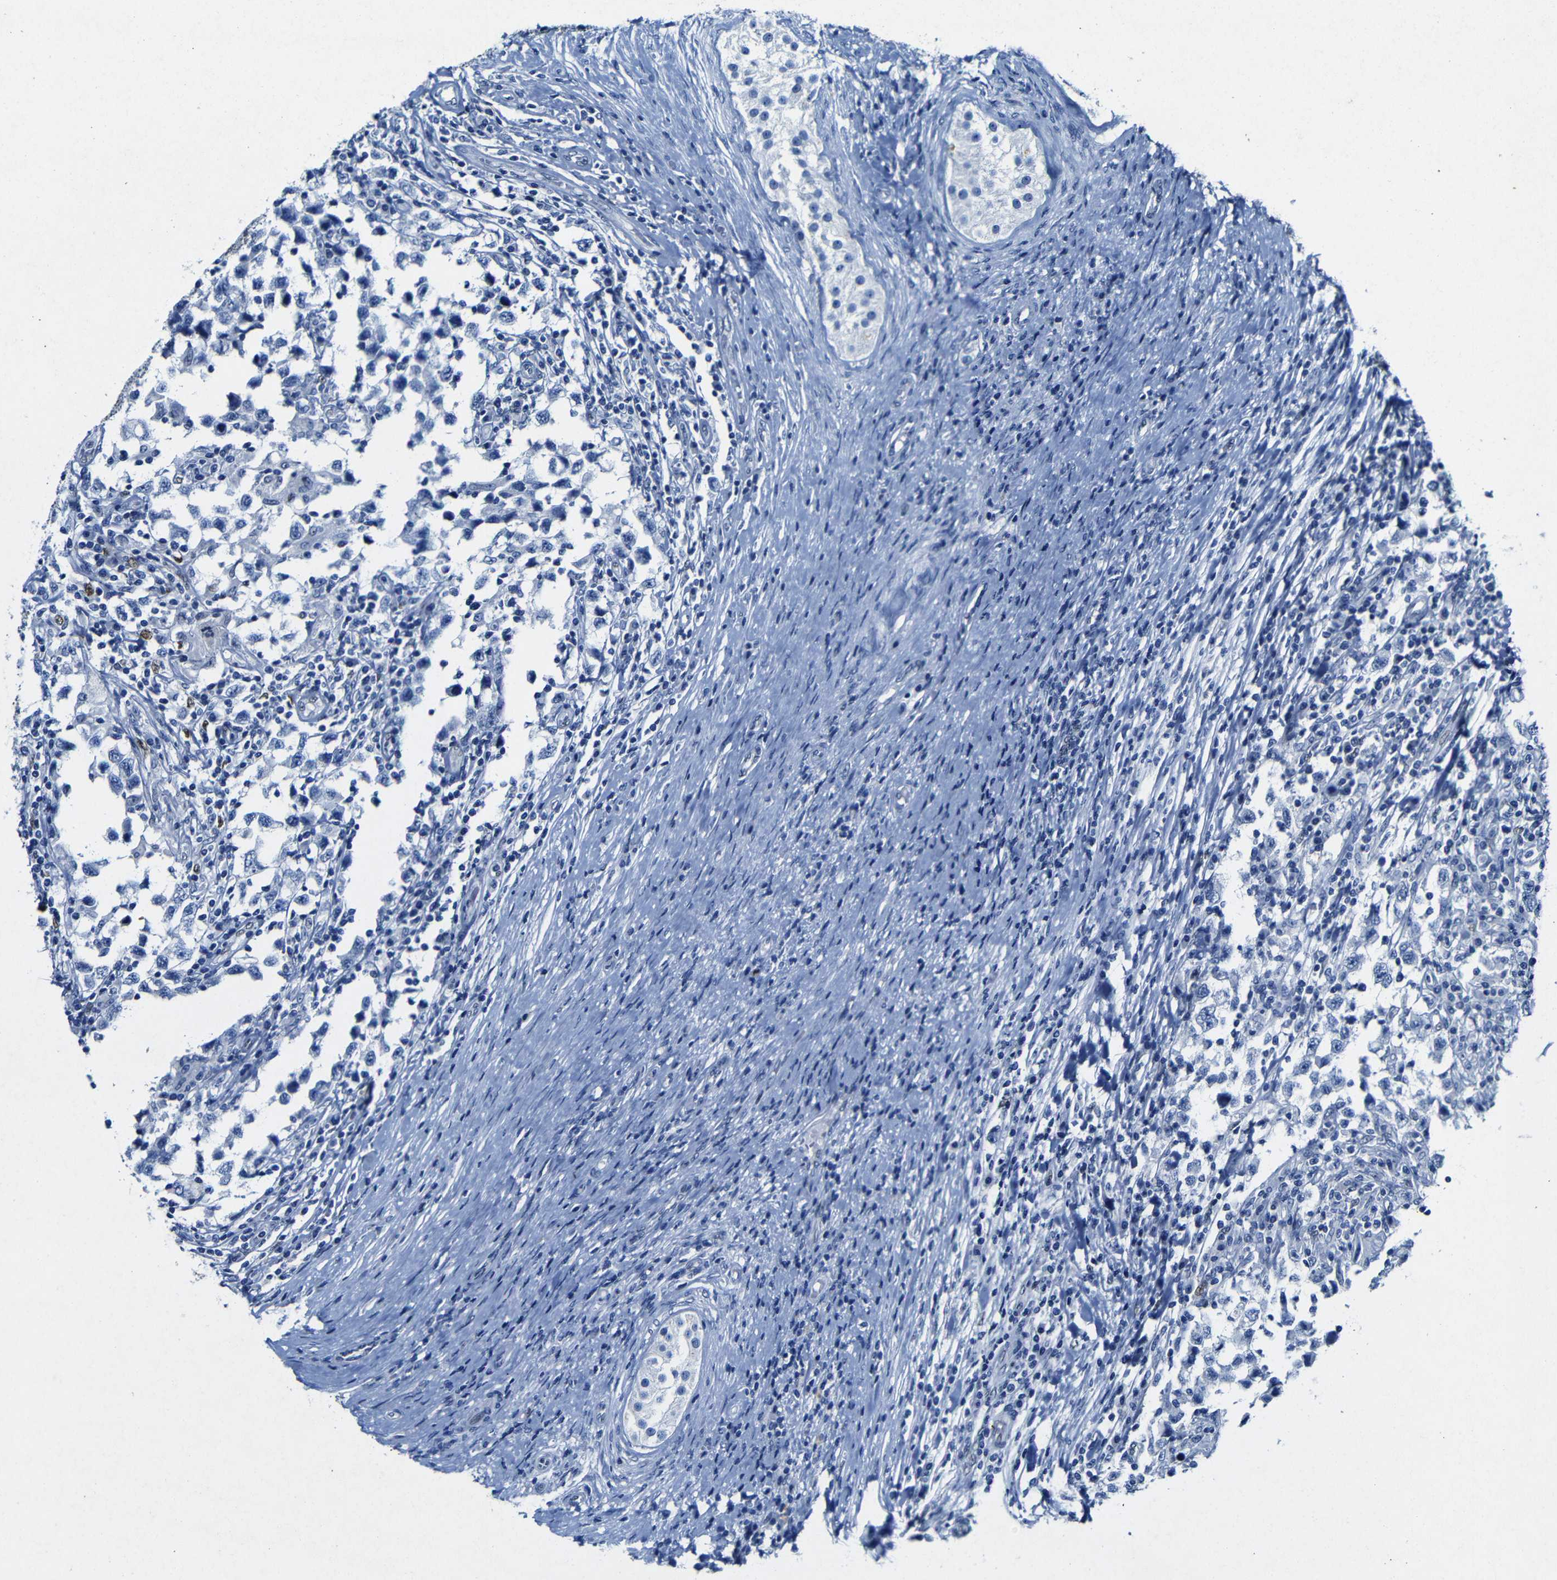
{"staining": {"intensity": "negative", "quantity": "none", "location": "none"}, "tissue": "testis cancer", "cell_type": "Tumor cells", "image_type": "cancer", "snomed": [{"axis": "morphology", "description": "Carcinoma, Embryonal, NOS"}, {"axis": "topography", "description": "Testis"}], "caption": "DAB immunohistochemical staining of human embryonal carcinoma (testis) displays no significant expression in tumor cells.", "gene": "FOSL2", "patient": {"sex": "male", "age": 21}}